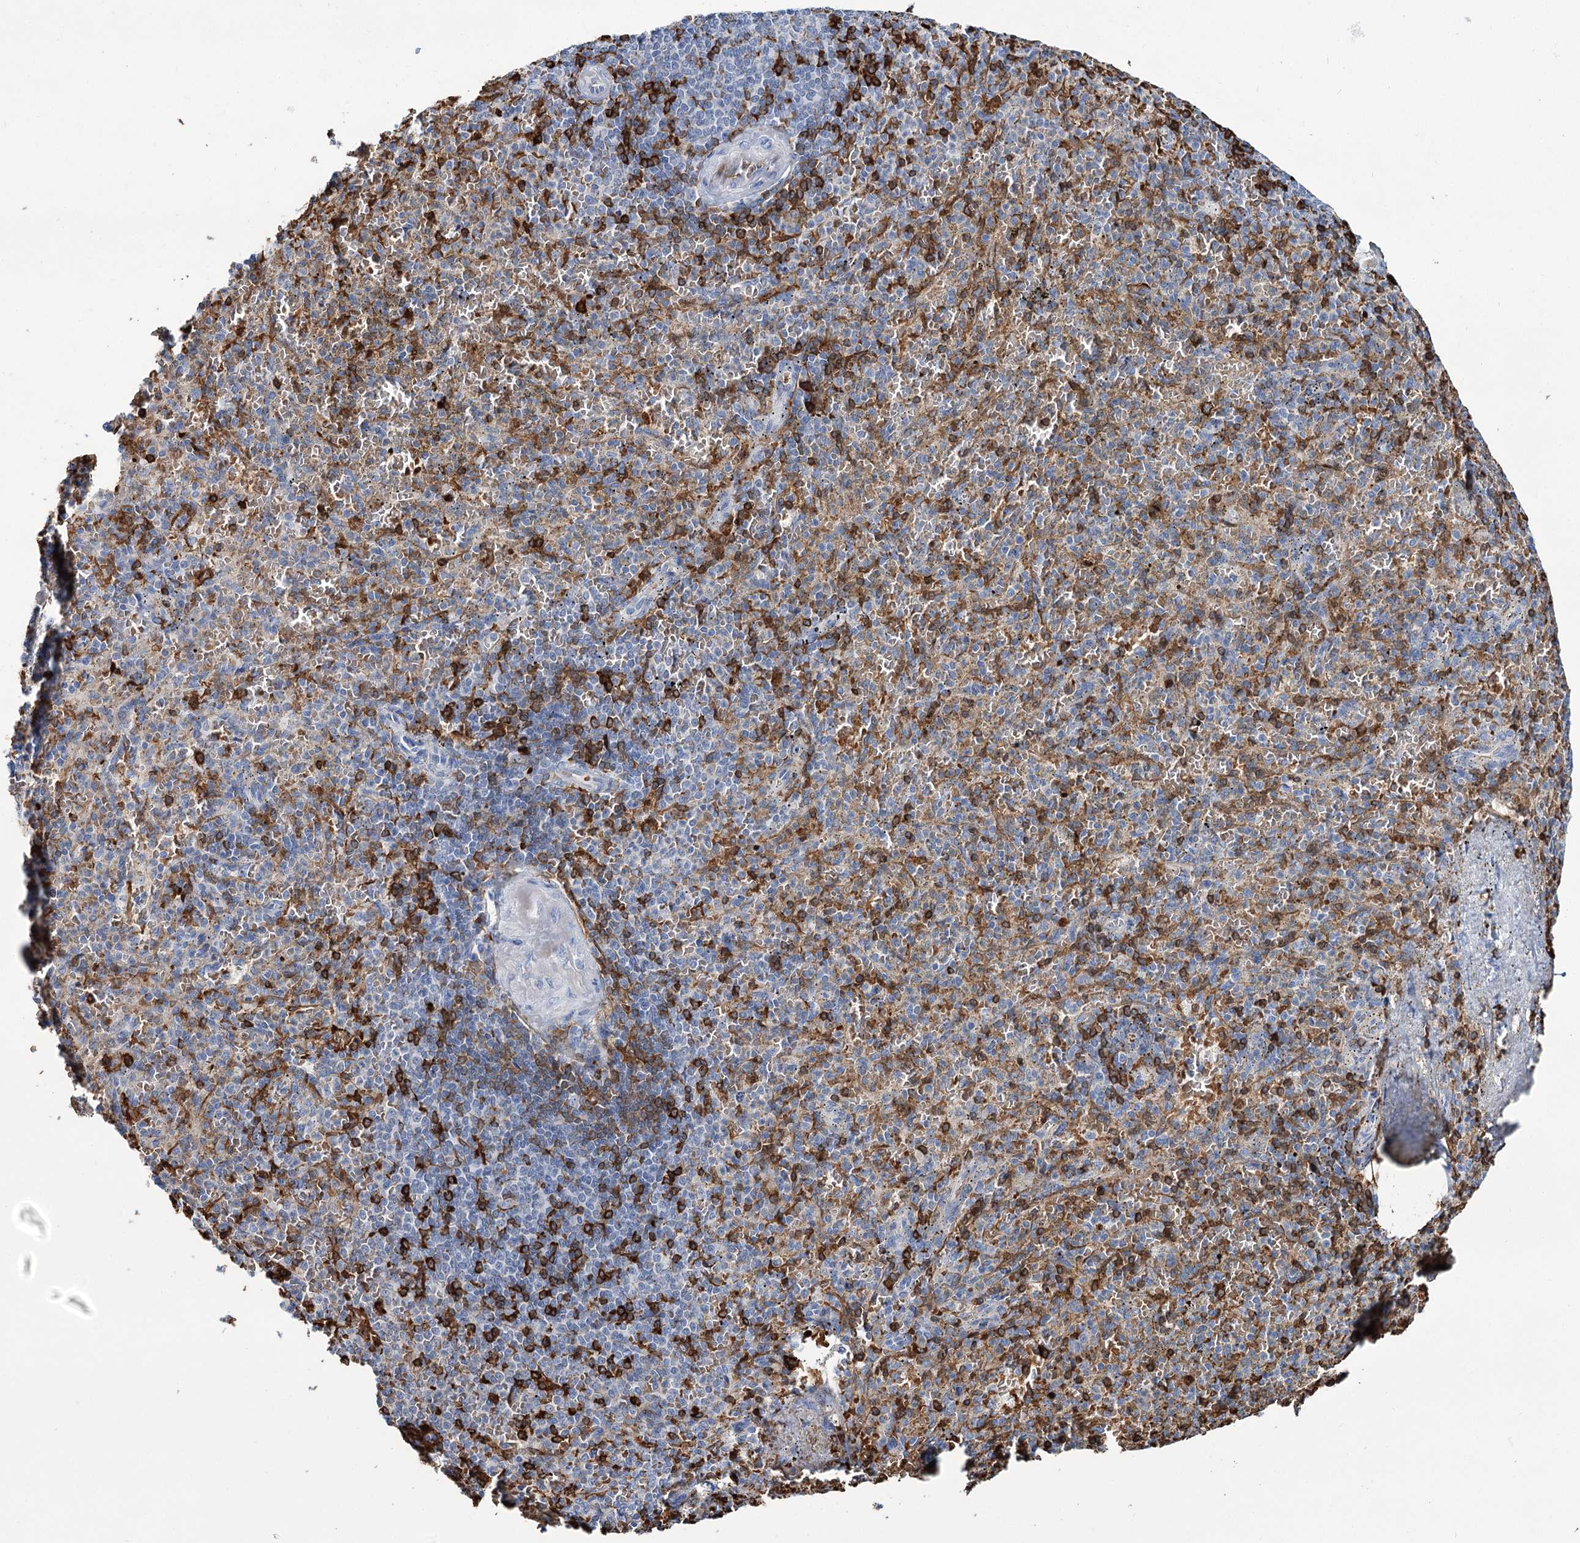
{"staining": {"intensity": "moderate", "quantity": "<25%", "location": "cytoplasmic/membranous"}, "tissue": "spleen", "cell_type": "Cells in red pulp", "image_type": "normal", "snomed": [{"axis": "morphology", "description": "Normal tissue, NOS"}, {"axis": "topography", "description": "Spleen"}], "caption": "The photomicrograph displays immunohistochemical staining of benign spleen. There is moderate cytoplasmic/membranous staining is identified in about <25% of cells in red pulp. The staining was performed using DAB (3,3'-diaminobenzidine) to visualize the protein expression in brown, while the nuclei were stained in blue with hematoxylin (Magnification: 20x).", "gene": "GBF1", "patient": {"sex": "female", "age": 74}}